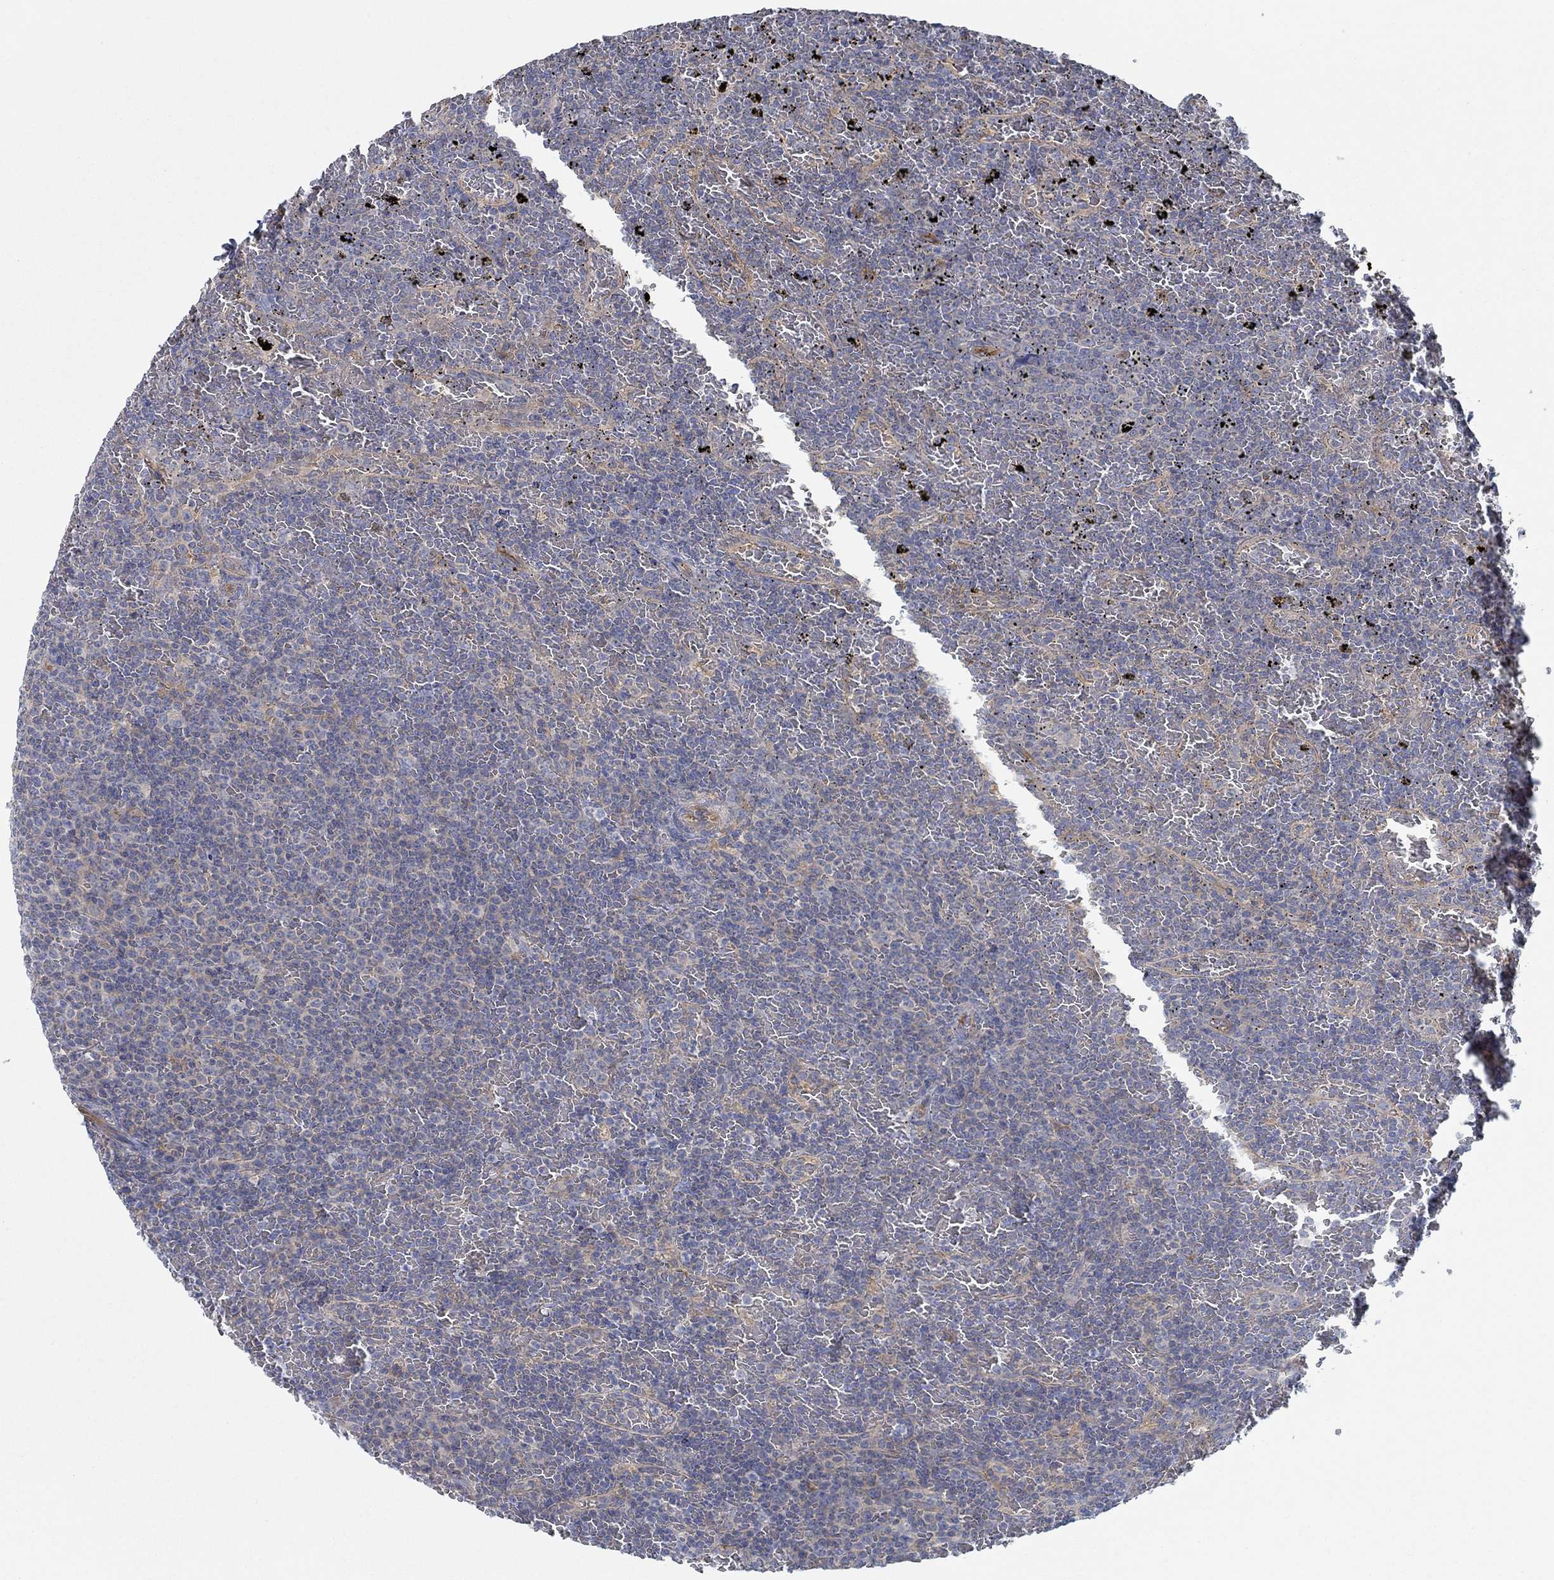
{"staining": {"intensity": "negative", "quantity": "none", "location": "none"}, "tissue": "lymphoma", "cell_type": "Tumor cells", "image_type": "cancer", "snomed": [{"axis": "morphology", "description": "Malignant lymphoma, non-Hodgkin's type, Low grade"}, {"axis": "topography", "description": "Spleen"}], "caption": "The photomicrograph demonstrates no staining of tumor cells in malignant lymphoma, non-Hodgkin's type (low-grade).", "gene": "SPAG9", "patient": {"sex": "female", "age": 77}}